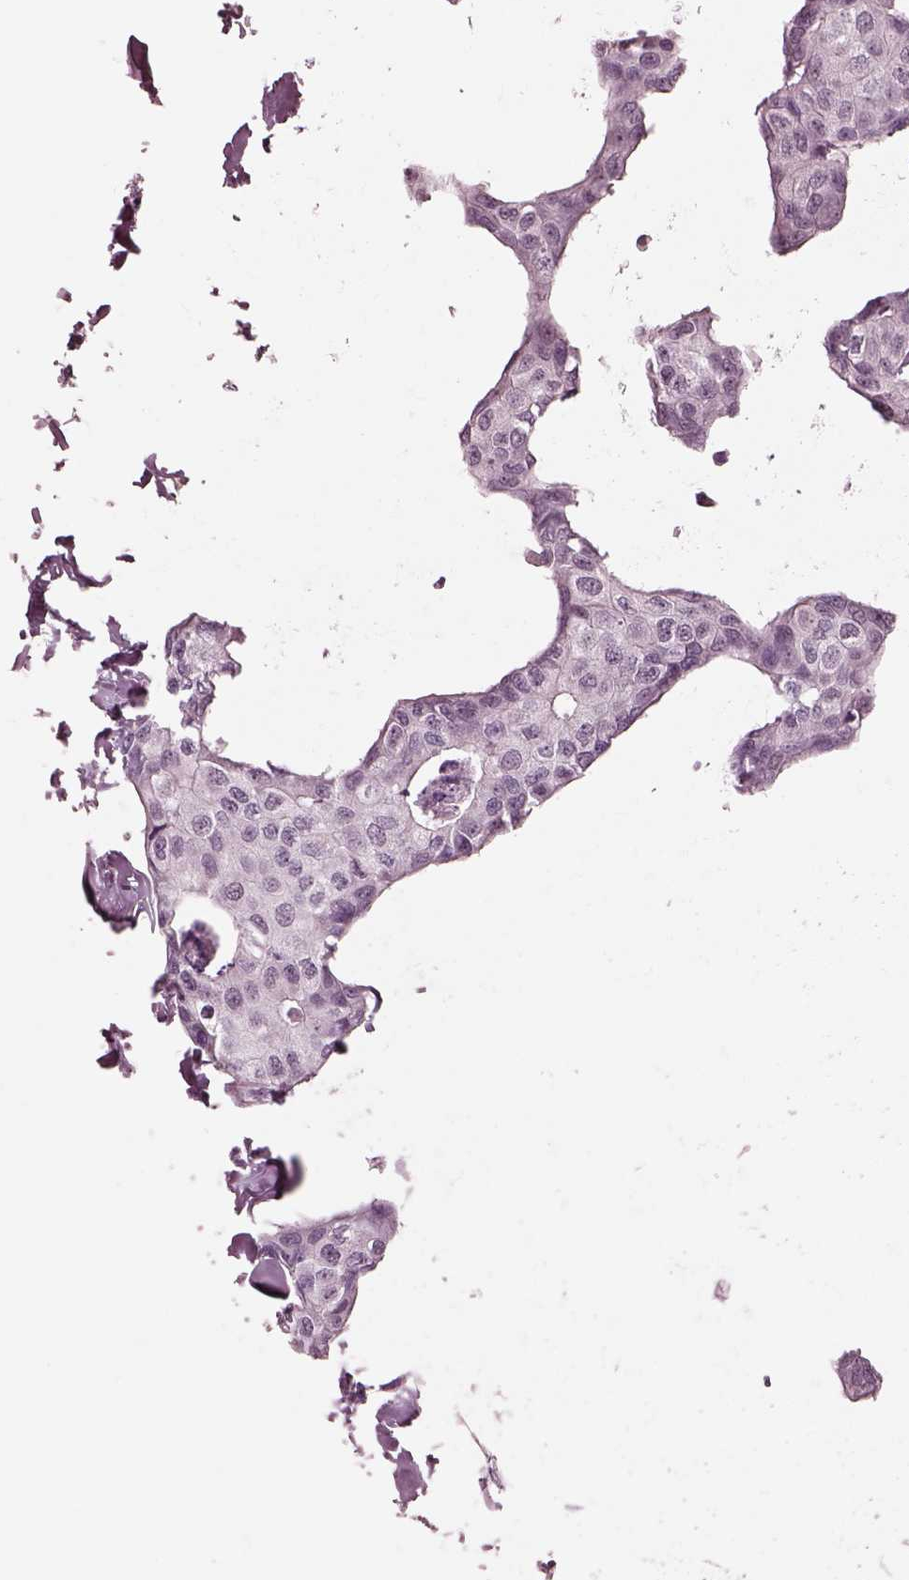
{"staining": {"intensity": "negative", "quantity": "none", "location": "none"}, "tissue": "breast cancer", "cell_type": "Tumor cells", "image_type": "cancer", "snomed": [{"axis": "morphology", "description": "Duct carcinoma"}, {"axis": "topography", "description": "Breast"}], "caption": "This micrograph is of breast cancer (infiltrating ductal carcinoma) stained with immunohistochemistry to label a protein in brown with the nuclei are counter-stained blue. There is no staining in tumor cells.", "gene": "GARIN4", "patient": {"sex": "female", "age": 80}}